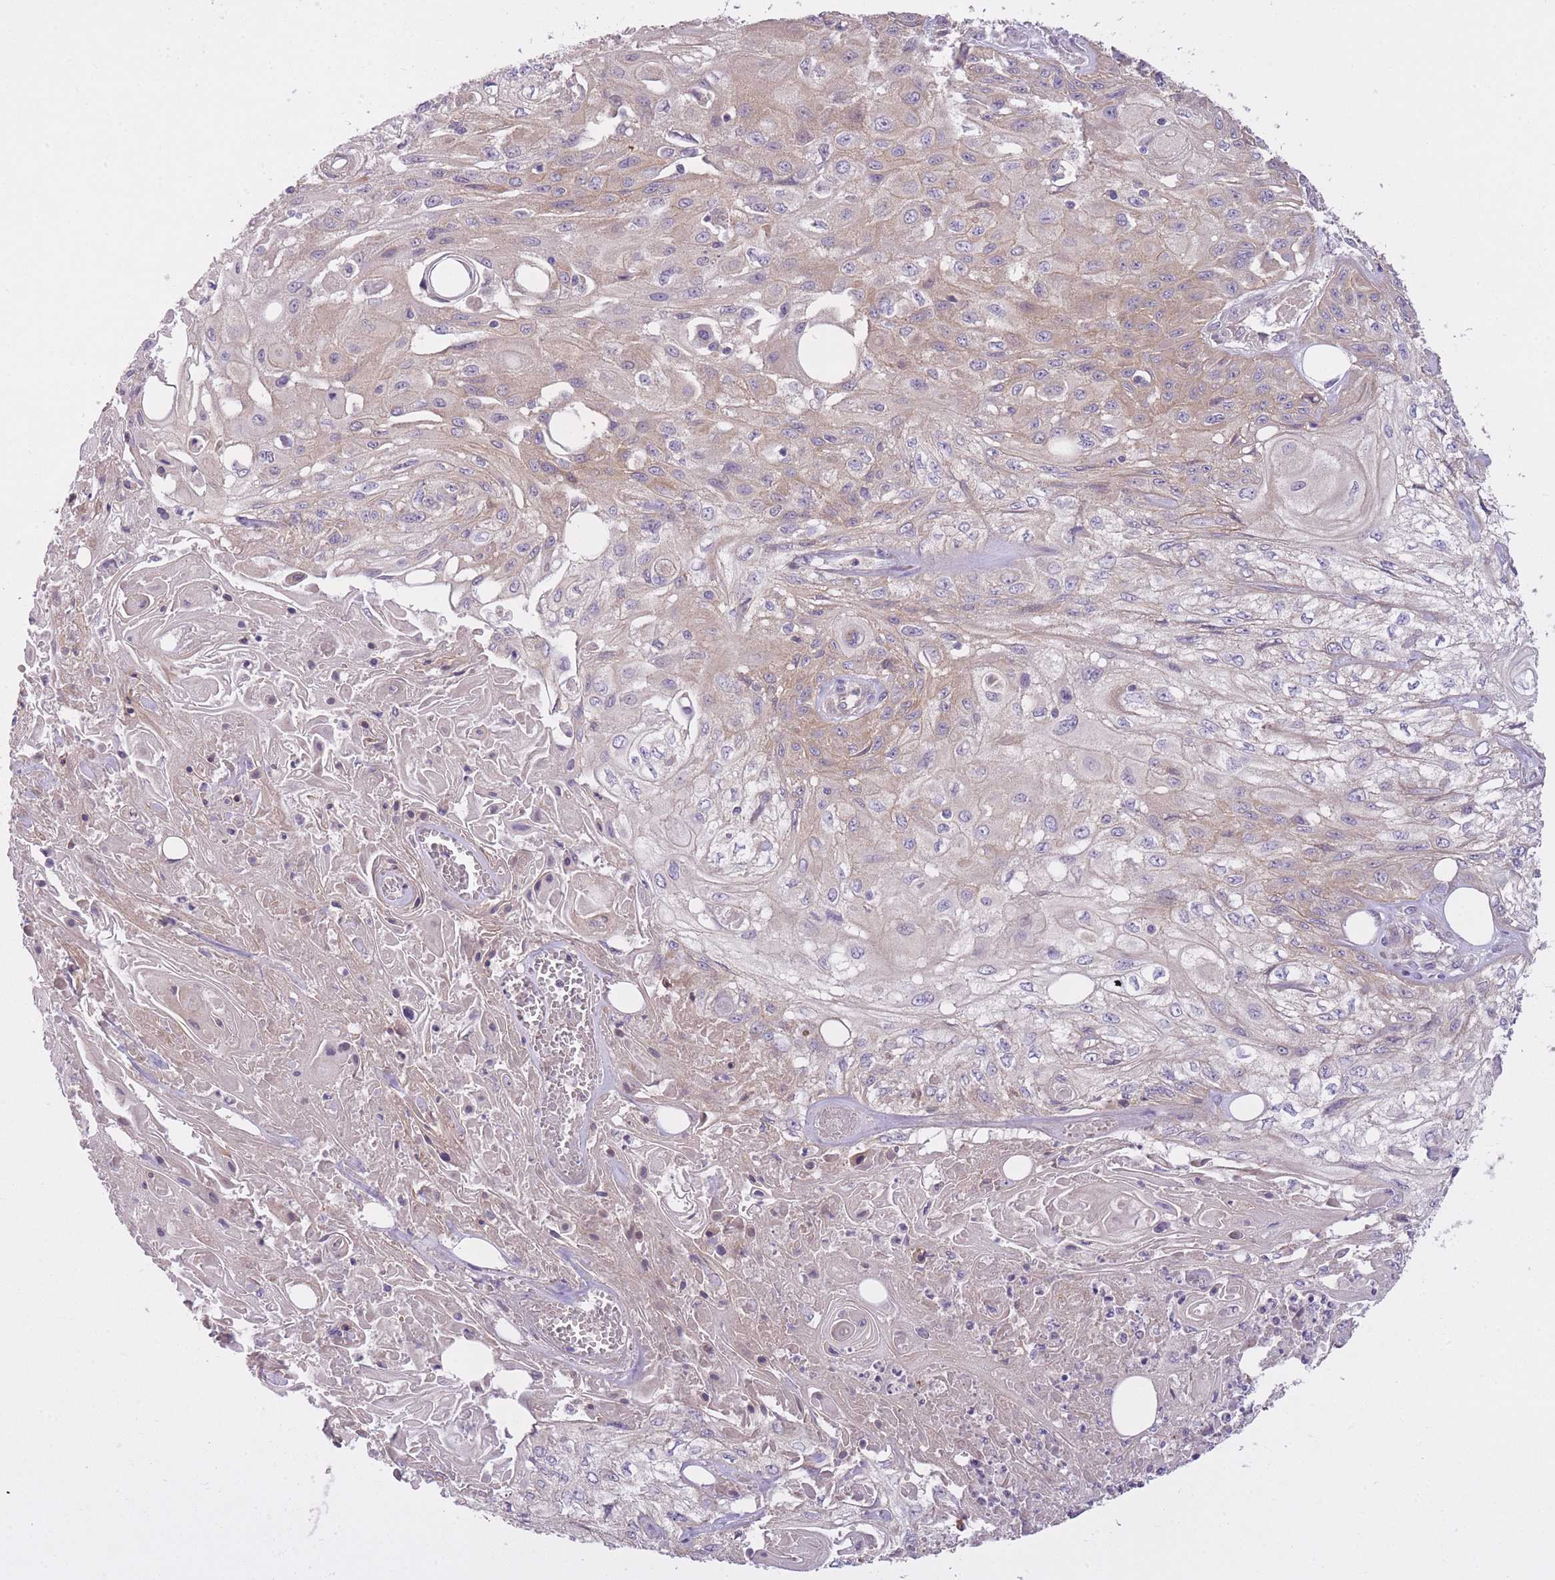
{"staining": {"intensity": "weak", "quantity": "<25%", "location": "cytoplasmic/membranous"}, "tissue": "skin cancer", "cell_type": "Tumor cells", "image_type": "cancer", "snomed": [{"axis": "morphology", "description": "Squamous cell carcinoma, NOS"}, {"axis": "morphology", "description": "Squamous cell carcinoma, metastatic, NOS"}, {"axis": "topography", "description": "Skin"}, {"axis": "topography", "description": "Lymph node"}], "caption": "Metastatic squamous cell carcinoma (skin) was stained to show a protein in brown. There is no significant expression in tumor cells.", "gene": "REV1", "patient": {"sex": "male", "age": 75}}